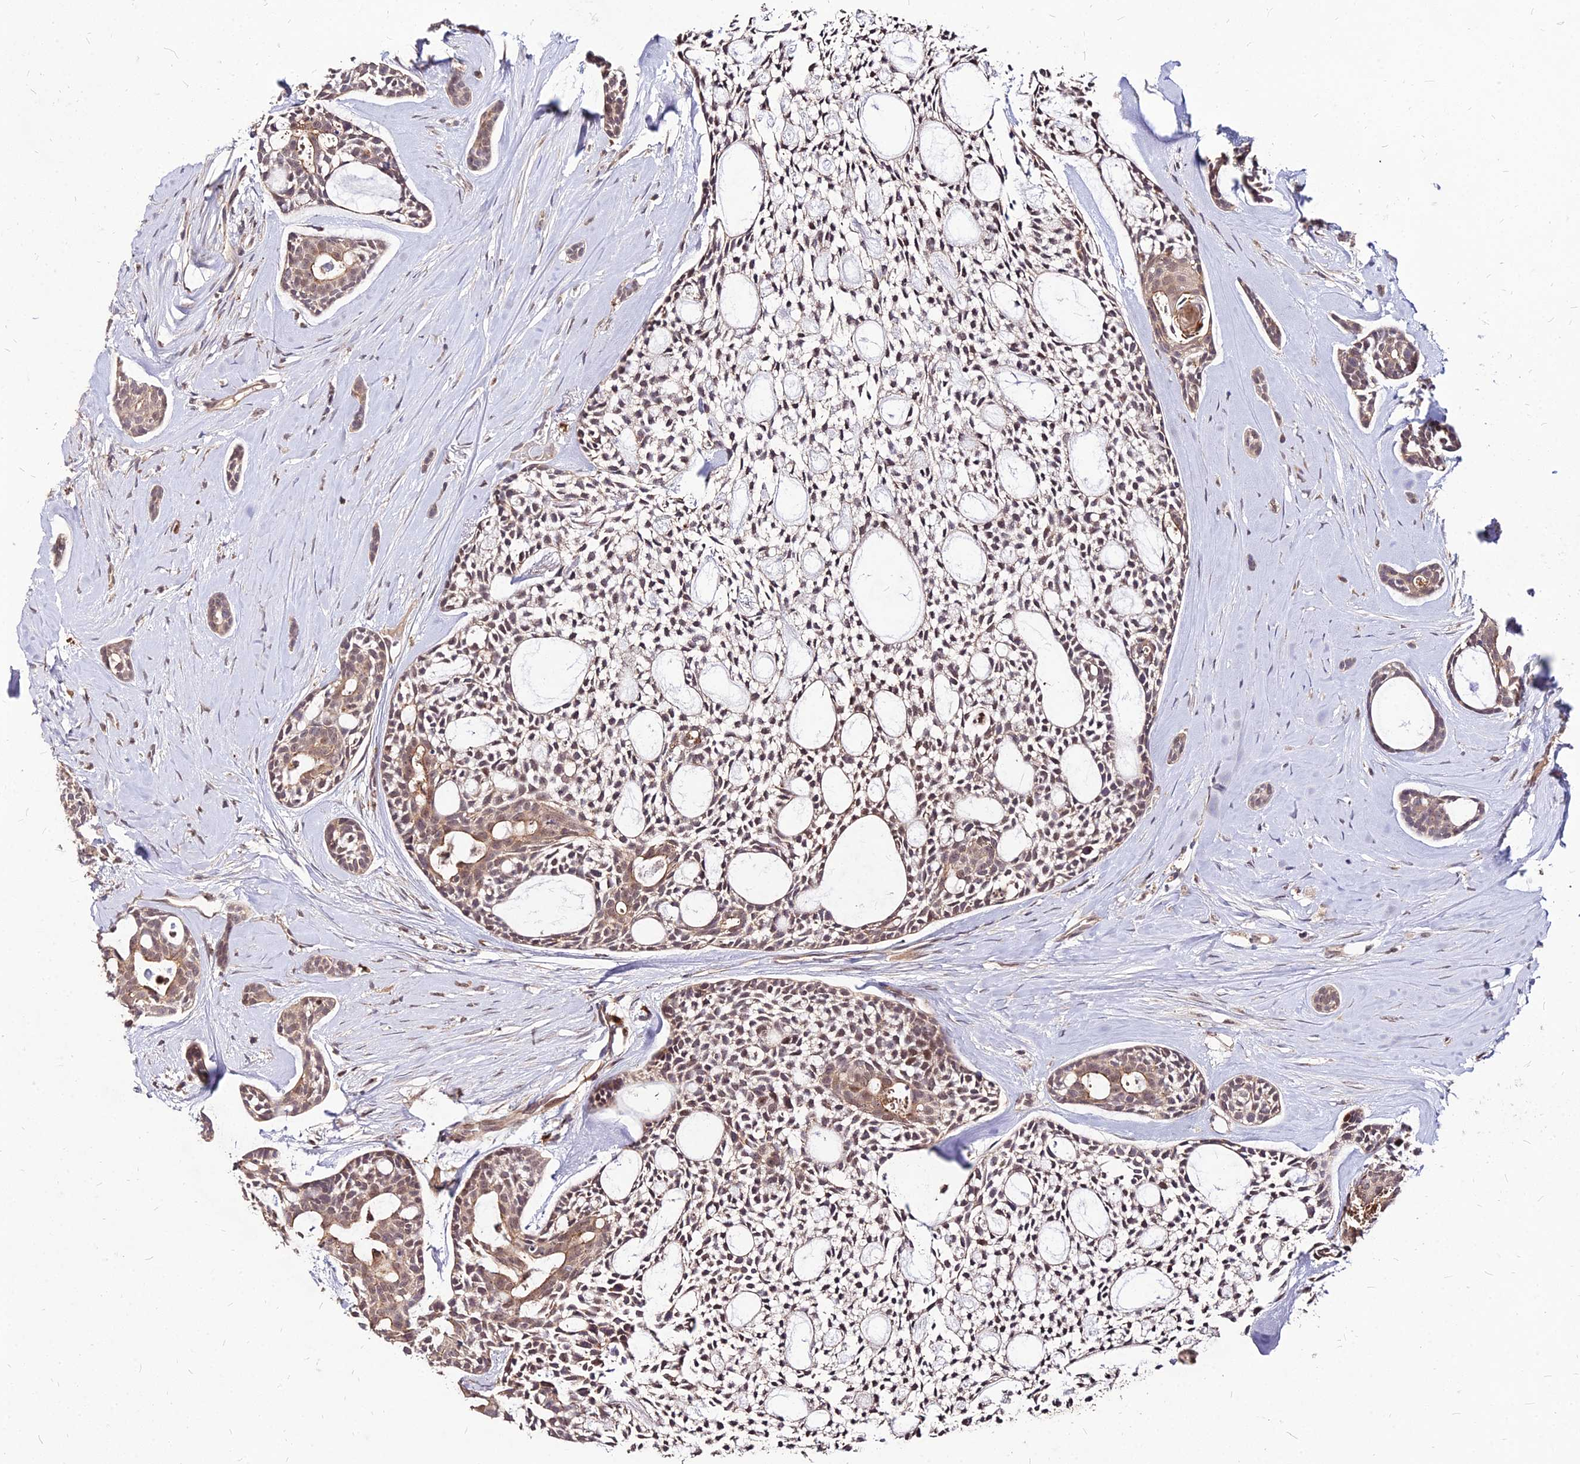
{"staining": {"intensity": "moderate", "quantity": "<25%", "location": "cytoplasmic/membranous"}, "tissue": "head and neck cancer", "cell_type": "Tumor cells", "image_type": "cancer", "snomed": [{"axis": "morphology", "description": "Adenocarcinoma, NOS"}, {"axis": "topography", "description": "Subcutis"}, {"axis": "topography", "description": "Head-Neck"}], "caption": "High-power microscopy captured an immunohistochemistry photomicrograph of head and neck cancer (adenocarcinoma), revealing moderate cytoplasmic/membranous expression in approximately <25% of tumor cells. (brown staining indicates protein expression, while blue staining denotes nuclei).", "gene": "APBA3", "patient": {"sex": "female", "age": 73}}